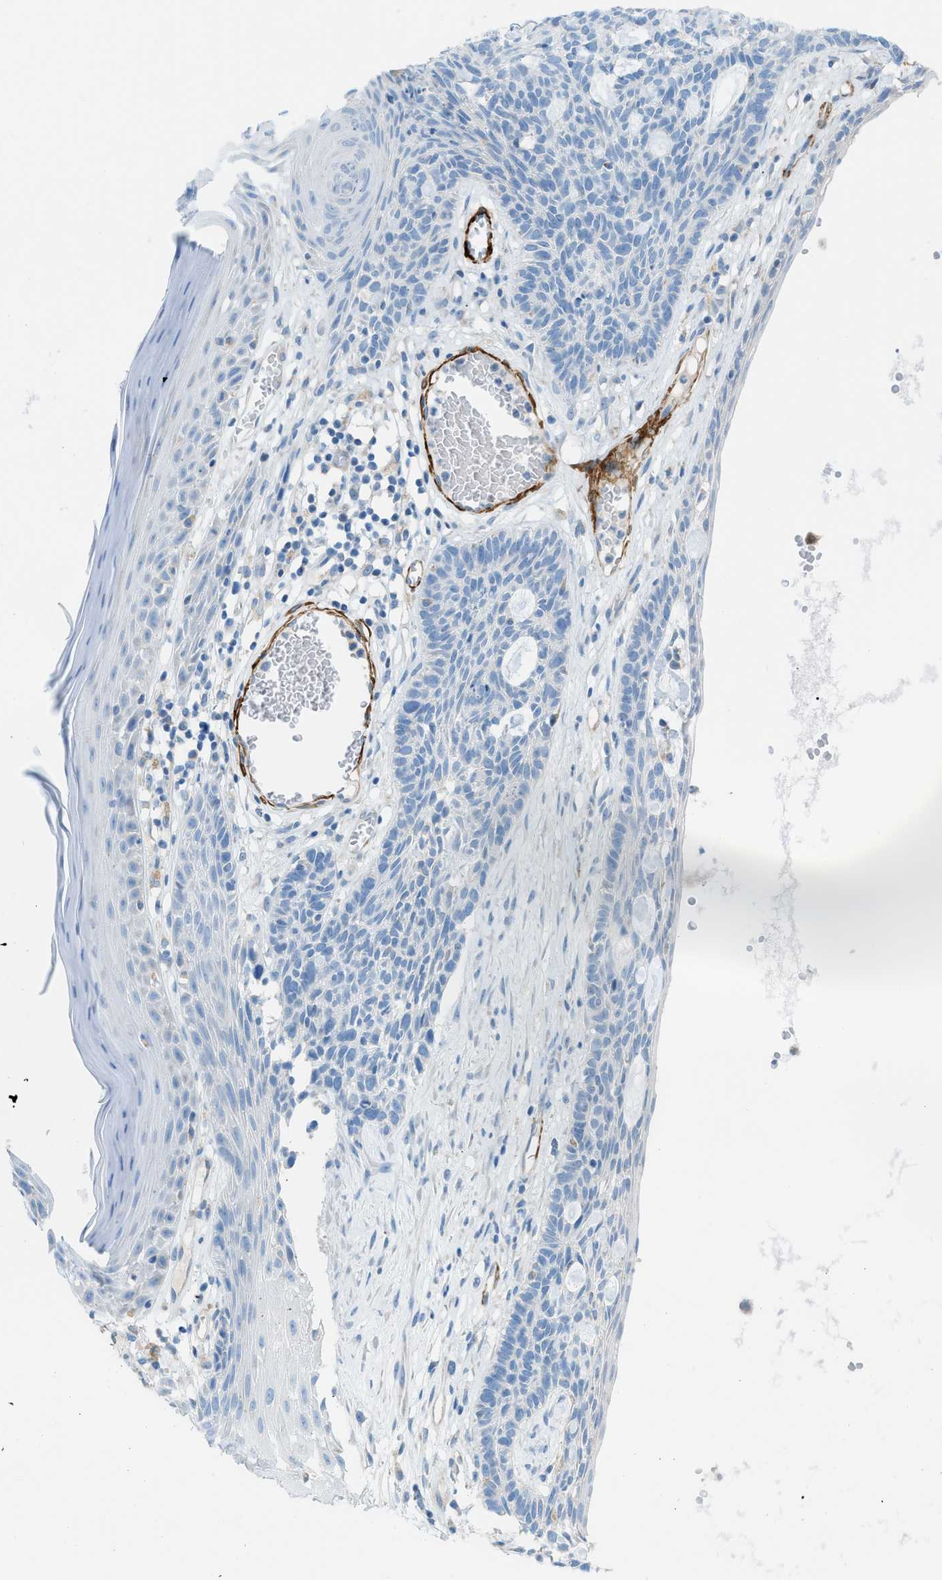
{"staining": {"intensity": "negative", "quantity": "none", "location": "none"}, "tissue": "skin cancer", "cell_type": "Tumor cells", "image_type": "cancer", "snomed": [{"axis": "morphology", "description": "Basal cell carcinoma"}, {"axis": "topography", "description": "Skin"}], "caption": "Immunohistochemistry photomicrograph of neoplastic tissue: human skin basal cell carcinoma stained with DAB demonstrates no significant protein expression in tumor cells. (IHC, brightfield microscopy, high magnification).", "gene": "MYH11", "patient": {"sex": "male", "age": 67}}